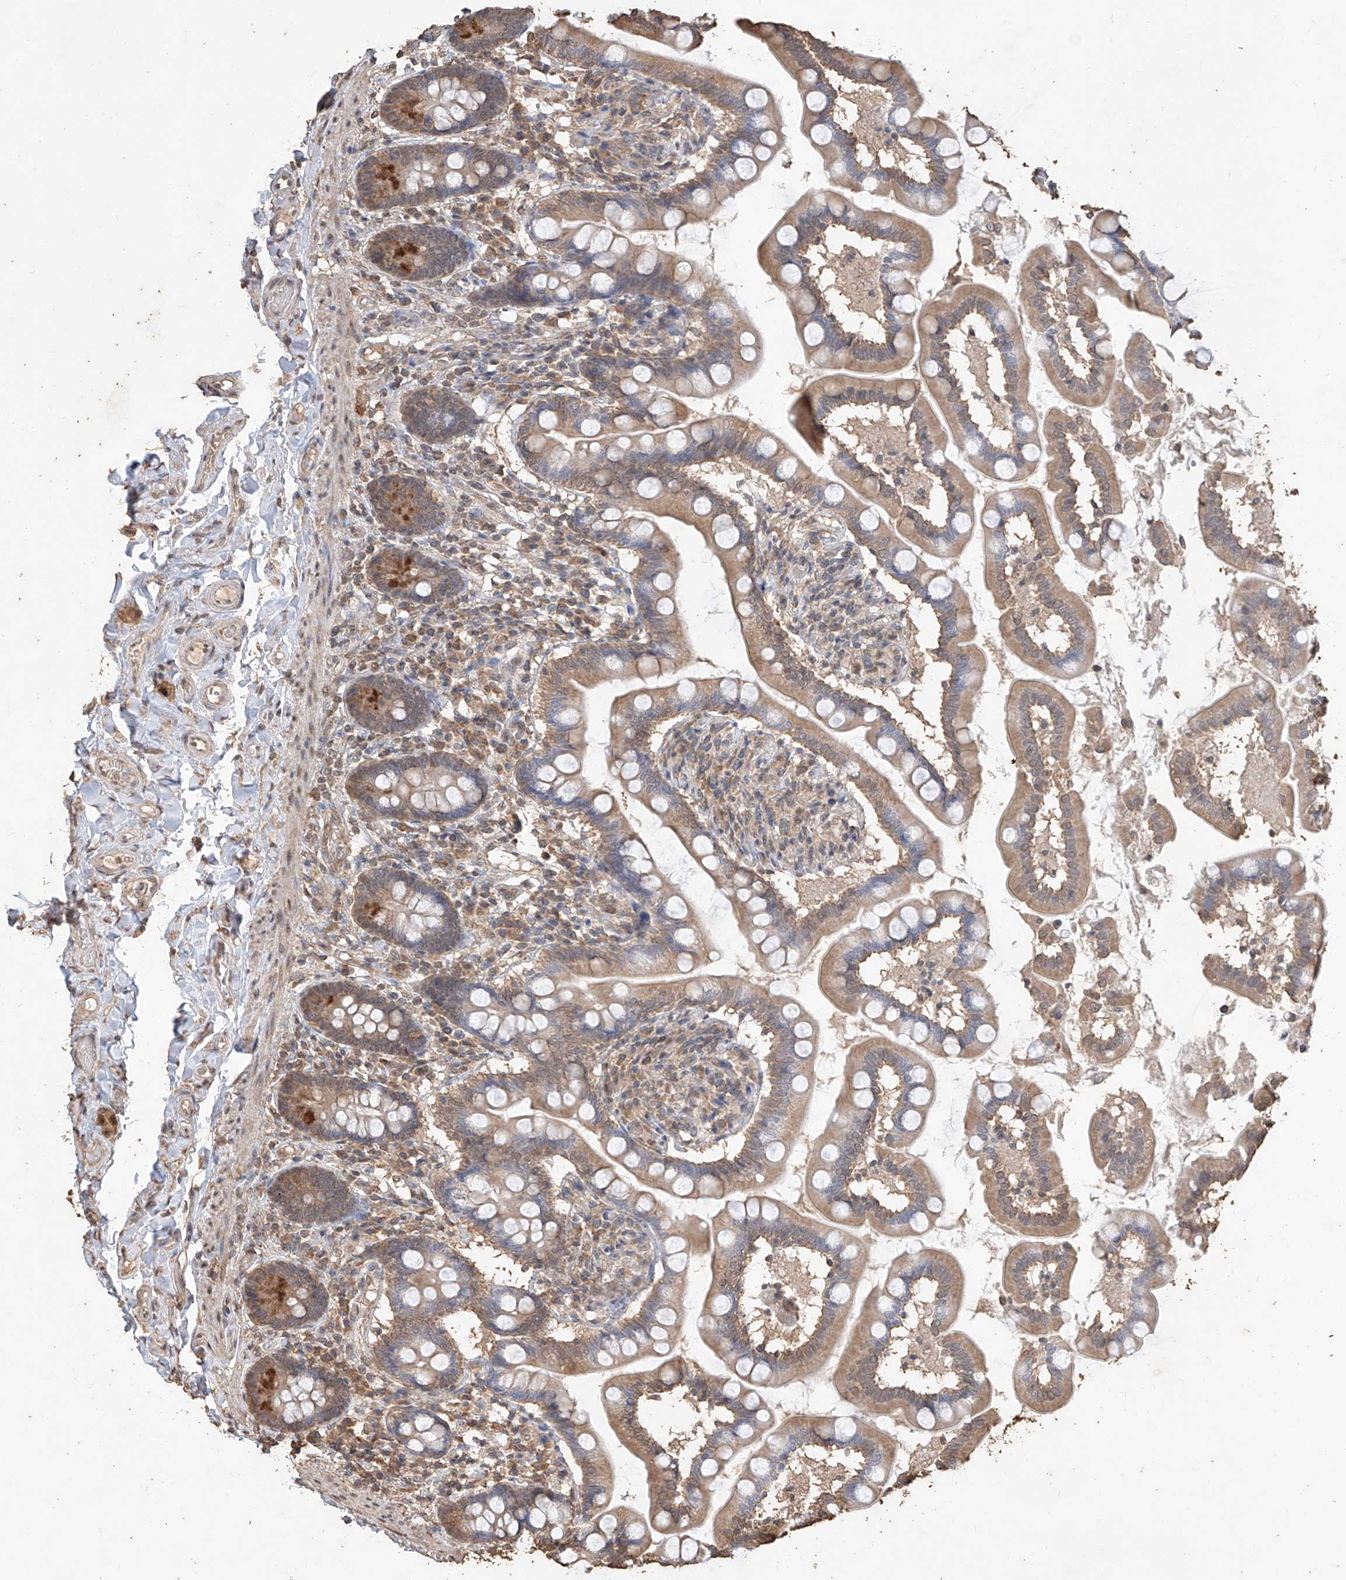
{"staining": {"intensity": "moderate", "quantity": "25%-75%", "location": "cytoplasmic/membranous"}, "tissue": "small intestine", "cell_type": "Glandular cells", "image_type": "normal", "snomed": [{"axis": "morphology", "description": "Normal tissue, NOS"}, {"axis": "topography", "description": "Small intestine"}], "caption": "The immunohistochemical stain highlights moderate cytoplasmic/membranous staining in glandular cells of unremarkable small intestine.", "gene": "ELOVL1", "patient": {"sex": "female", "age": 64}}